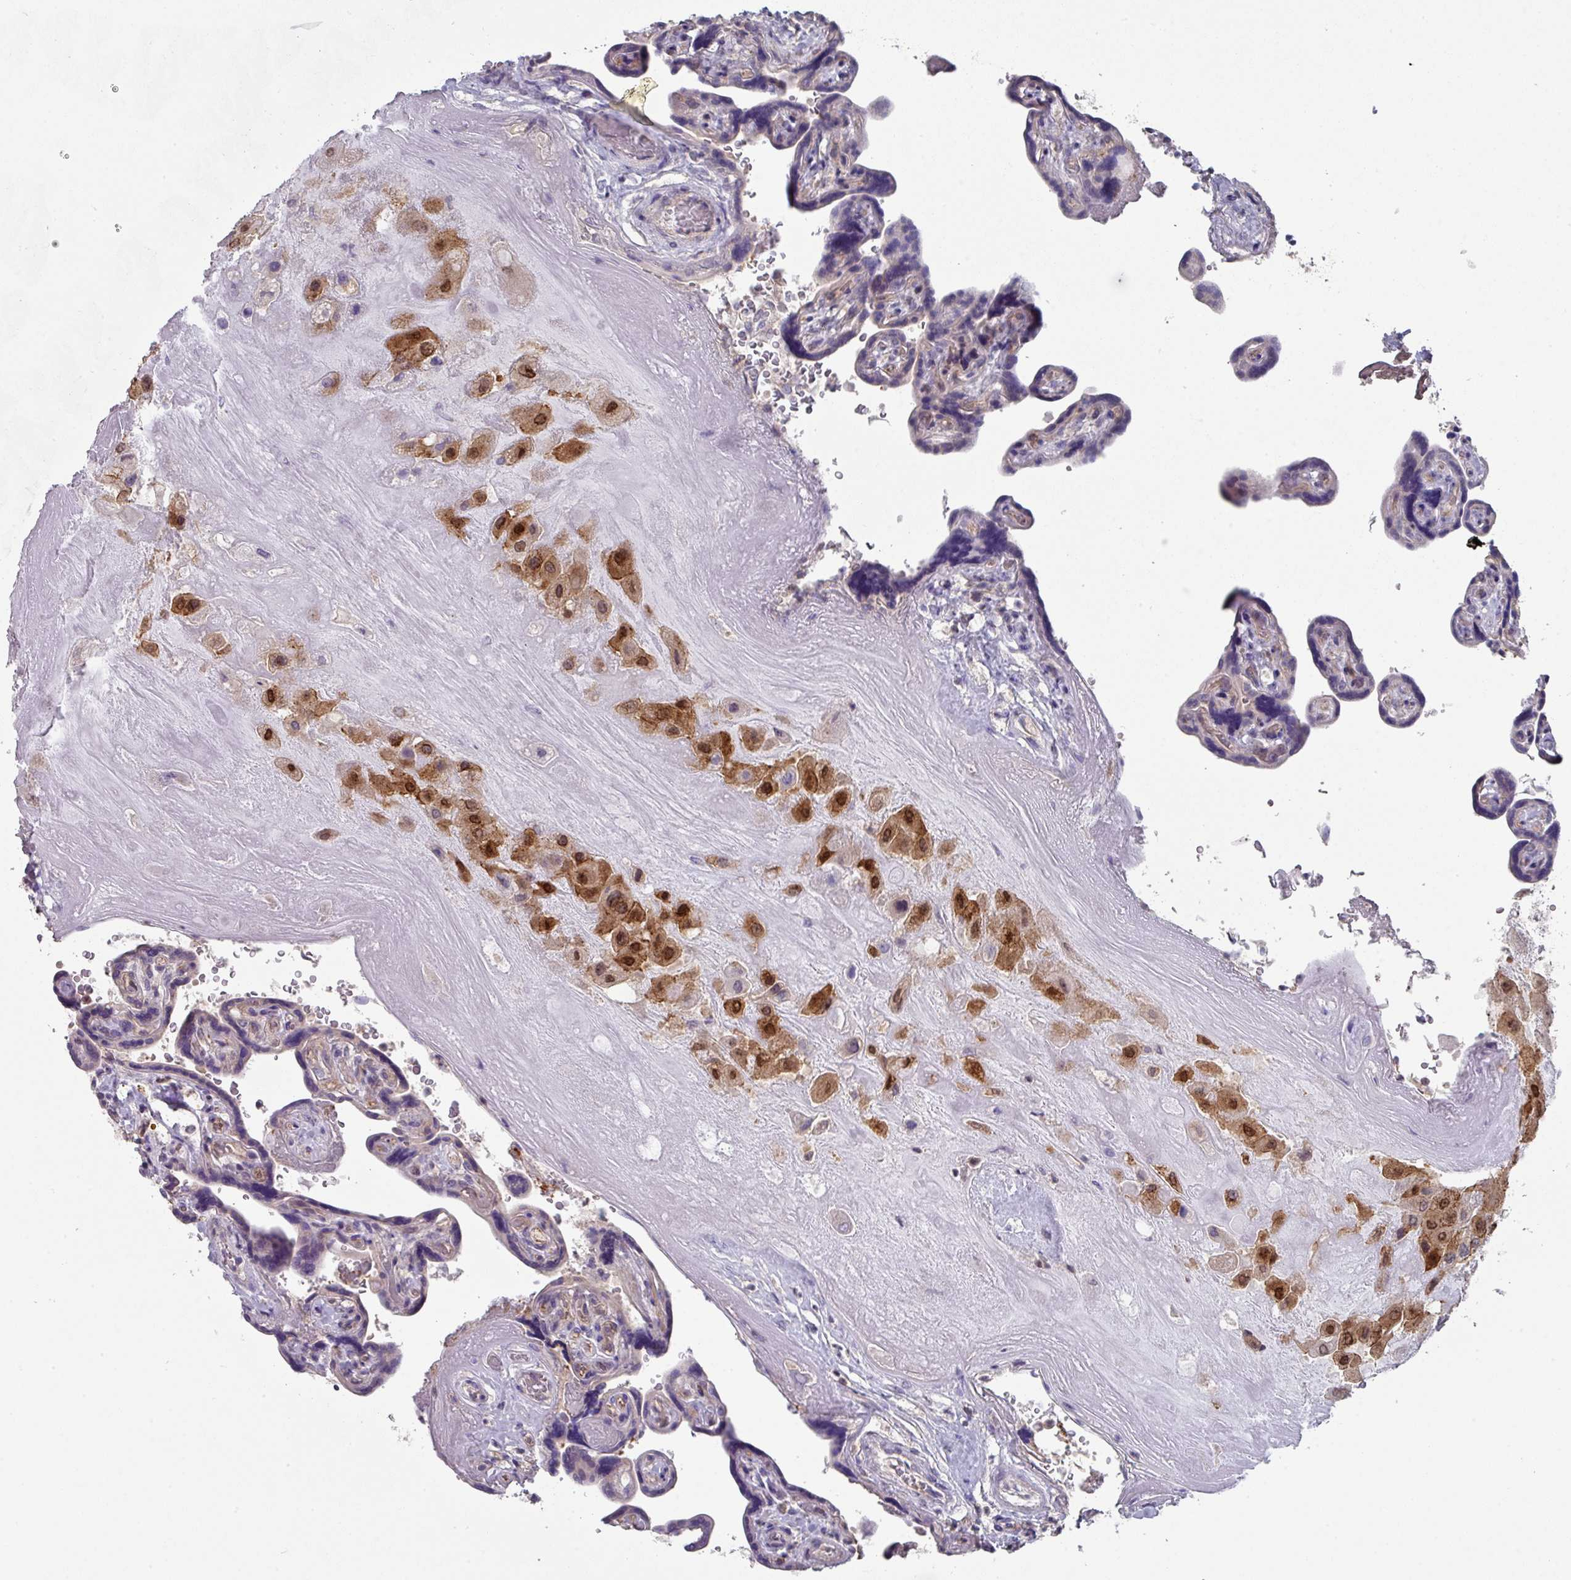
{"staining": {"intensity": "strong", "quantity": ">75%", "location": "cytoplasmic/membranous,nuclear"}, "tissue": "placenta", "cell_type": "Decidual cells", "image_type": "normal", "snomed": [{"axis": "morphology", "description": "Normal tissue, NOS"}, {"axis": "topography", "description": "Placenta"}], "caption": "Strong cytoplasmic/membranous,nuclear positivity for a protein is identified in approximately >75% of decidual cells of unremarkable placenta using IHC.", "gene": "DCAF12L1", "patient": {"sex": "female", "age": 32}}